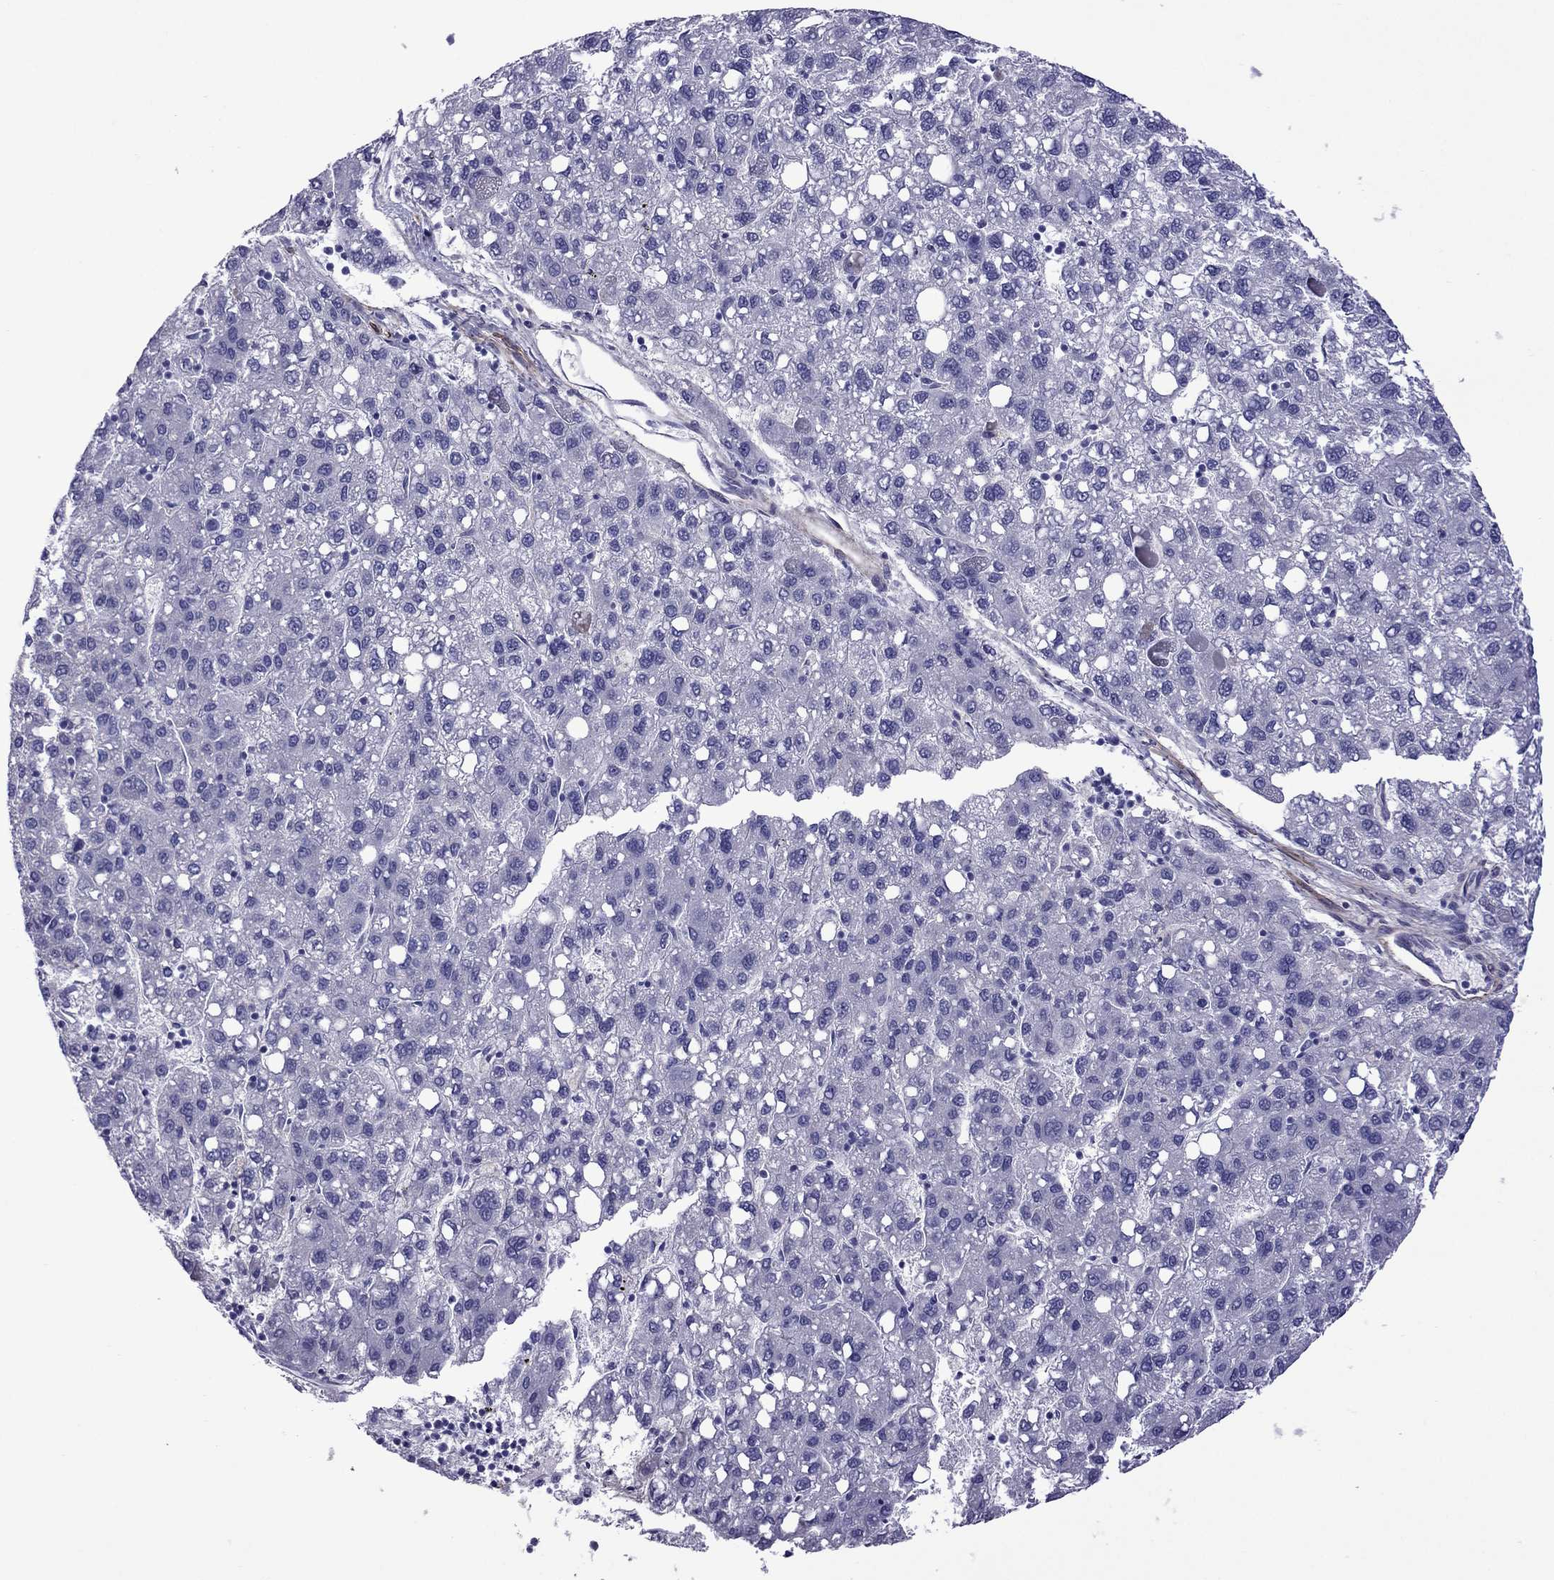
{"staining": {"intensity": "negative", "quantity": "none", "location": "none"}, "tissue": "liver cancer", "cell_type": "Tumor cells", "image_type": "cancer", "snomed": [{"axis": "morphology", "description": "Carcinoma, Hepatocellular, NOS"}, {"axis": "topography", "description": "Liver"}], "caption": "Immunohistochemistry of liver cancer (hepatocellular carcinoma) displays no expression in tumor cells.", "gene": "CHRNA5", "patient": {"sex": "female", "age": 82}}